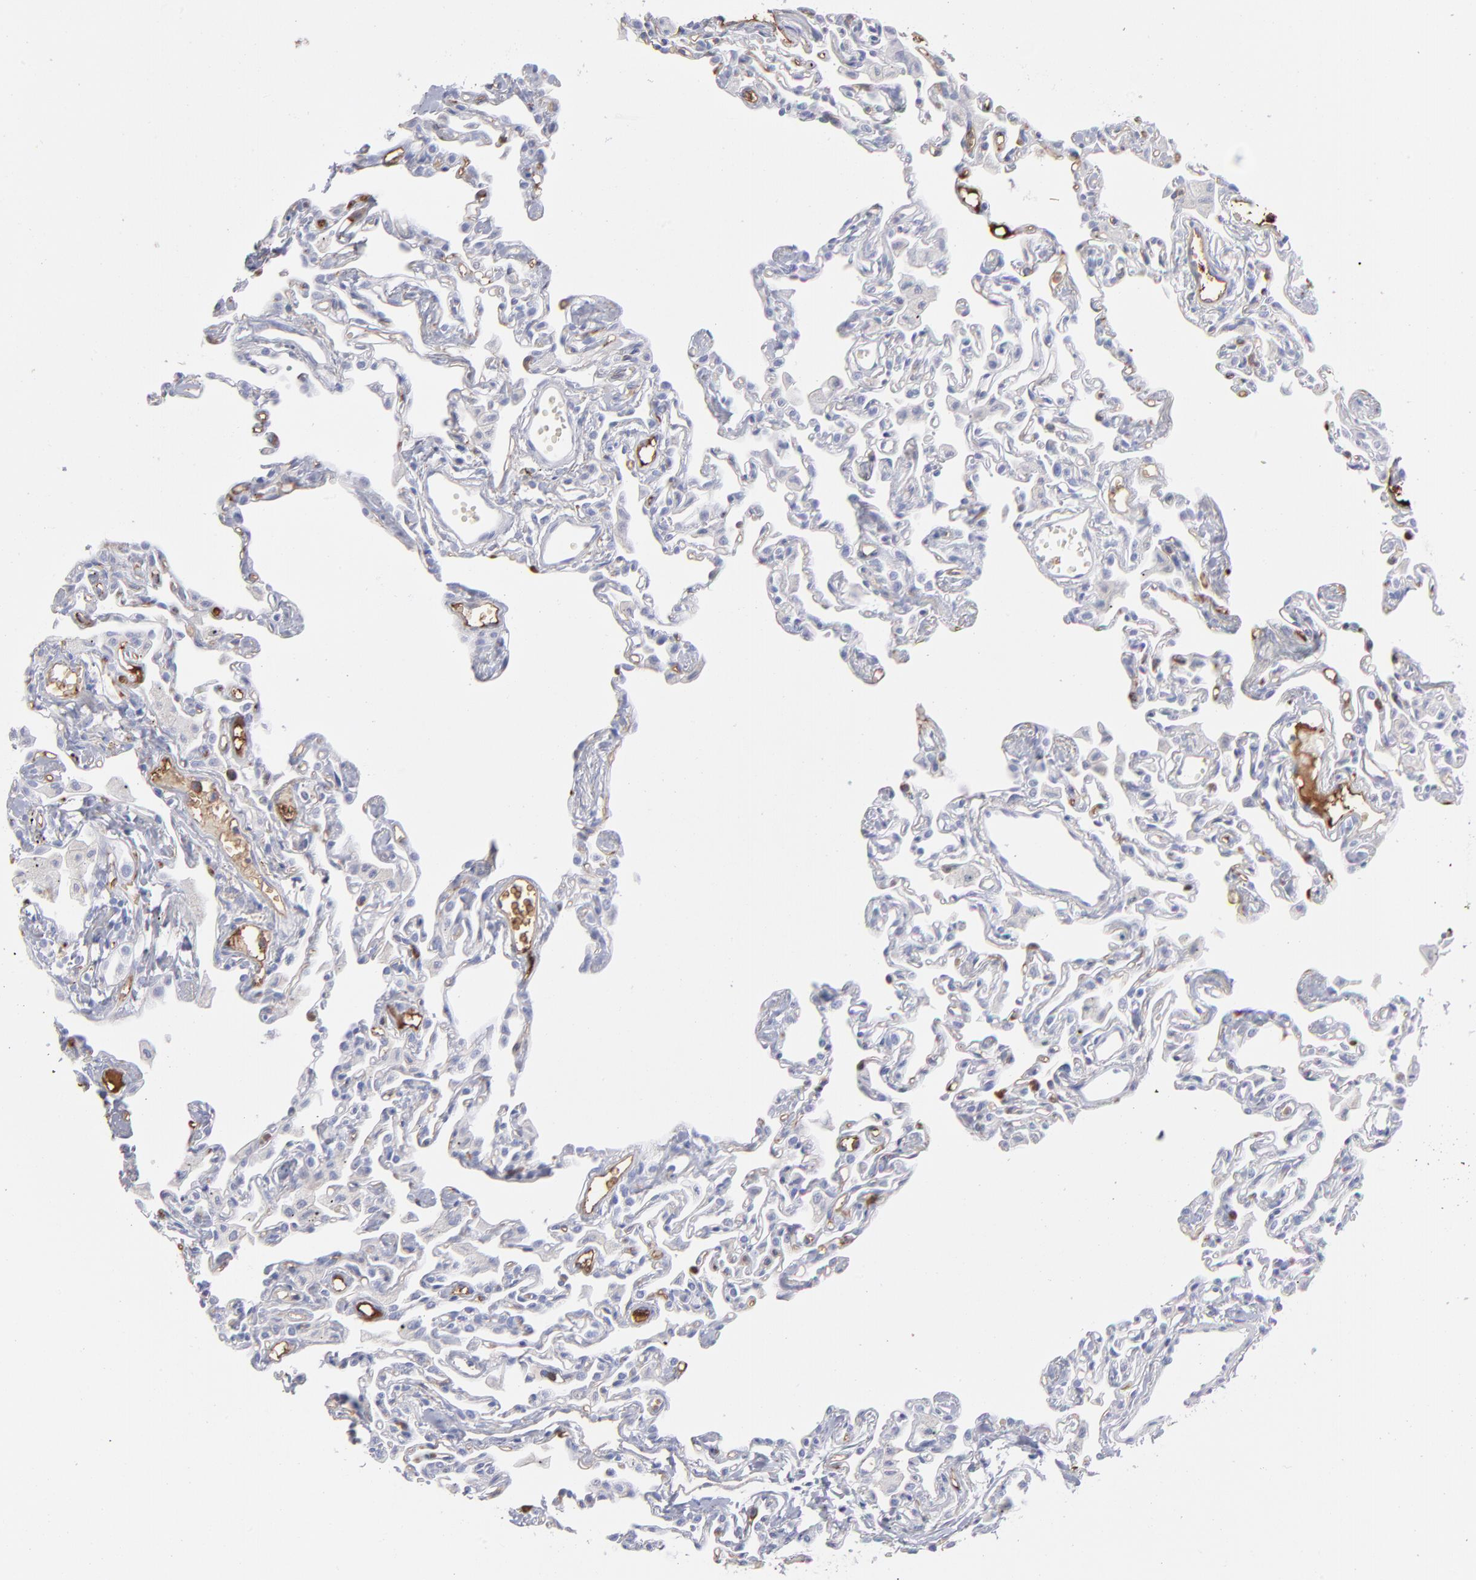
{"staining": {"intensity": "negative", "quantity": "none", "location": "none"}, "tissue": "lung", "cell_type": "Alveolar cells", "image_type": "normal", "snomed": [{"axis": "morphology", "description": "Normal tissue, NOS"}, {"axis": "topography", "description": "Lung"}], "caption": "Immunohistochemistry image of benign human lung stained for a protein (brown), which demonstrates no expression in alveolar cells.", "gene": "HP", "patient": {"sex": "female", "age": 49}}